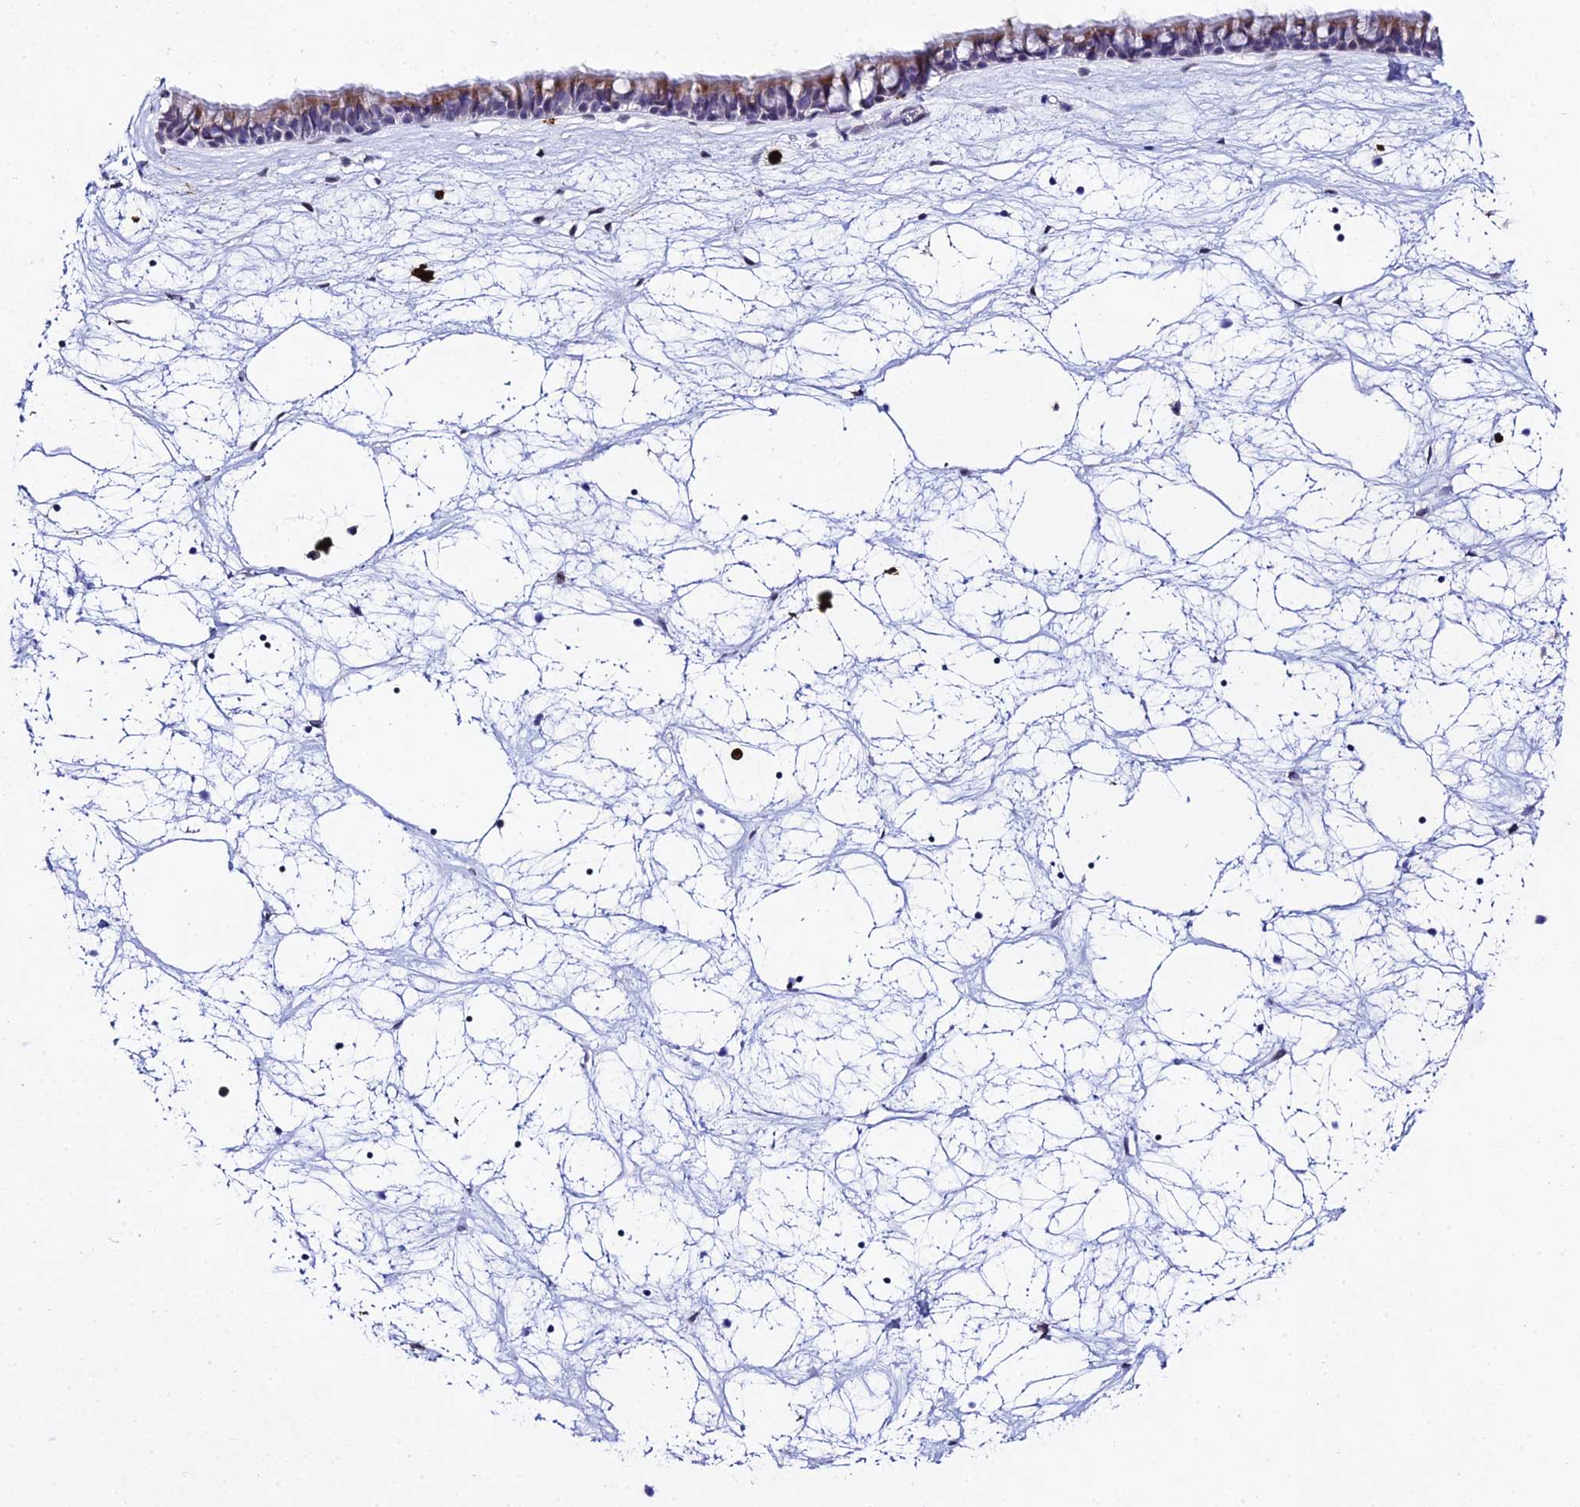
{"staining": {"intensity": "moderate", "quantity": "<25%", "location": "cytoplasmic/membranous"}, "tissue": "nasopharynx", "cell_type": "Respiratory epithelial cells", "image_type": "normal", "snomed": [{"axis": "morphology", "description": "Normal tissue, NOS"}, {"axis": "topography", "description": "Nasopharynx"}], "caption": "This photomicrograph reveals immunohistochemistry (IHC) staining of benign human nasopharynx, with low moderate cytoplasmic/membranous expression in about <25% of respiratory epithelial cells.", "gene": "MCM10", "patient": {"sex": "male", "age": 64}}